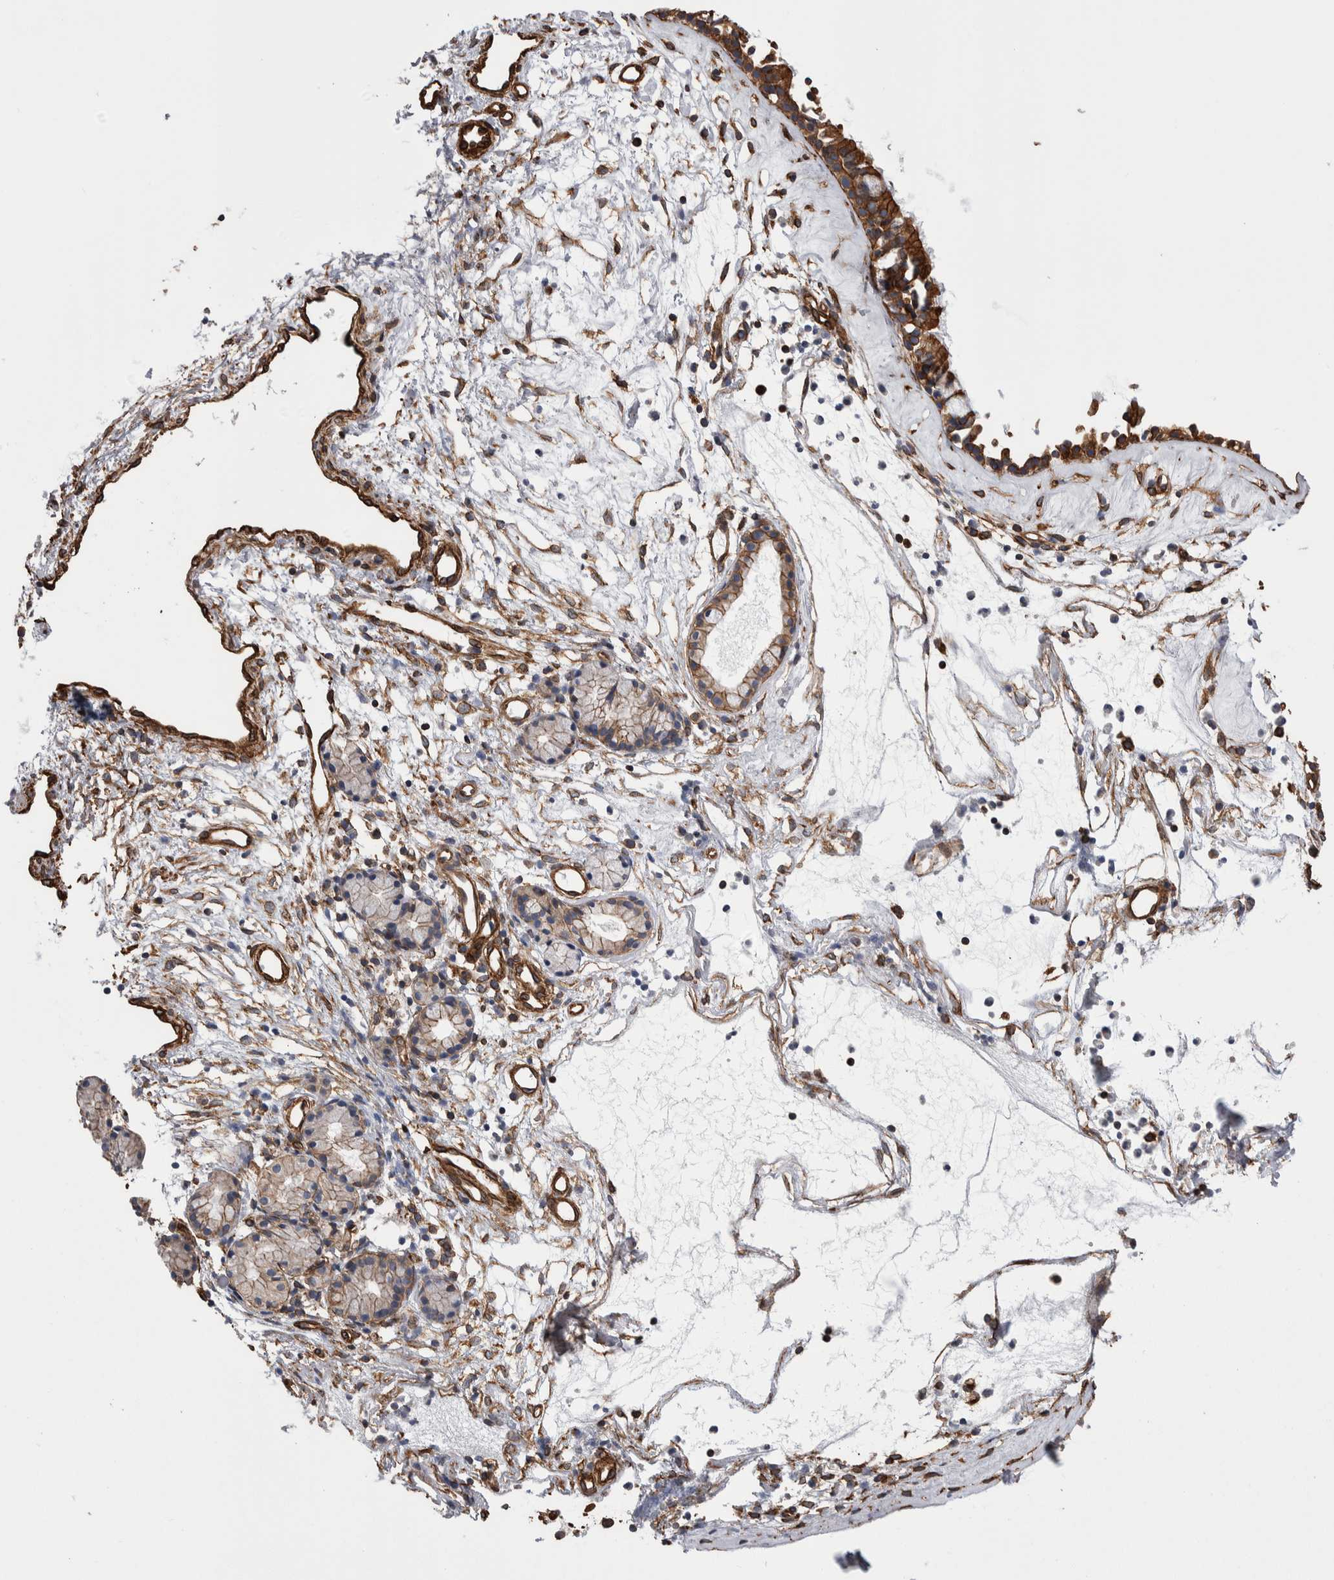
{"staining": {"intensity": "strong", "quantity": ">75%", "location": "cytoplasmic/membranous"}, "tissue": "nasopharynx", "cell_type": "Respiratory epithelial cells", "image_type": "normal", "snomed": [{"axis": "morphology", "description": "Normal tissue, NOS"}, {"axis": "topography", "description": "Nasopharynx"}], "caption": "Protein expression by immunohistochemistry (IHC) shows strong cytoplasmic/membranous staining in approximately >75% of respiratory epithelial cells in benign nasopharynx. The protein is stained brown, and the nuclei are stained in blue (DAB IHC with brightfield microscopy, high magnification).", "gene": "KIF12", "patient": {"sex": "female", "age": 42}}